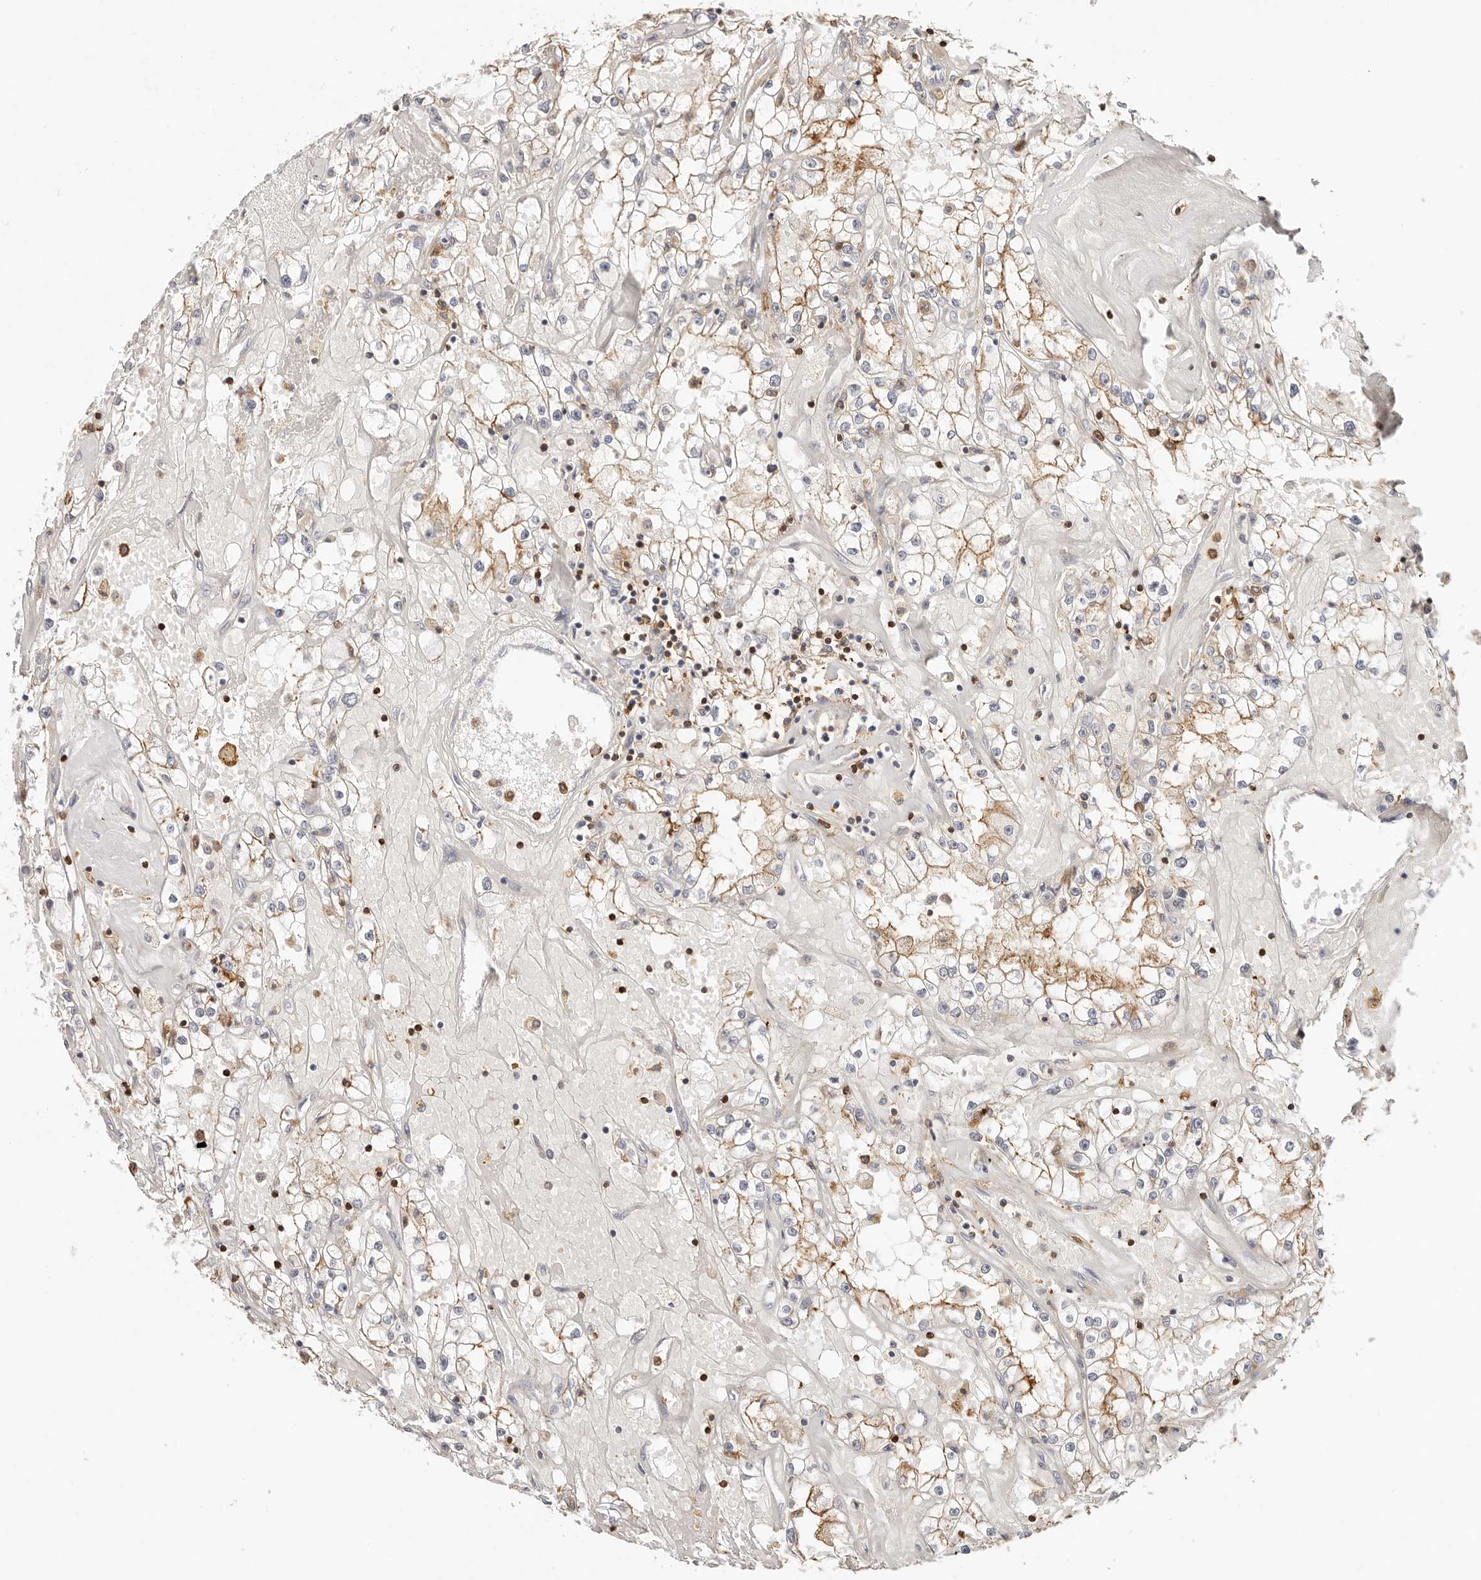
{"staining": {"intensity": "moderate", "quantity": ">75%", "location": "cytoplasmic/membranous"}, "tissue": "renal cancer", "cell_type": "Tumor cells", "image_type": "cancer", "snomed": [{"axis": "morphology", "description": "Adenocarcinoma, NOS"}, {"axis": "topography", "description": "Kidney"}], "caption": "A high-resolution image shows immunohistochemistry staining of adenocarcinoma (renal), which reveals moderate cytoplasmic/membranous staining in about >75% of tumor cells.", "gene": "TMEM63B", "patient": {"sex": "male", "age": 56}}